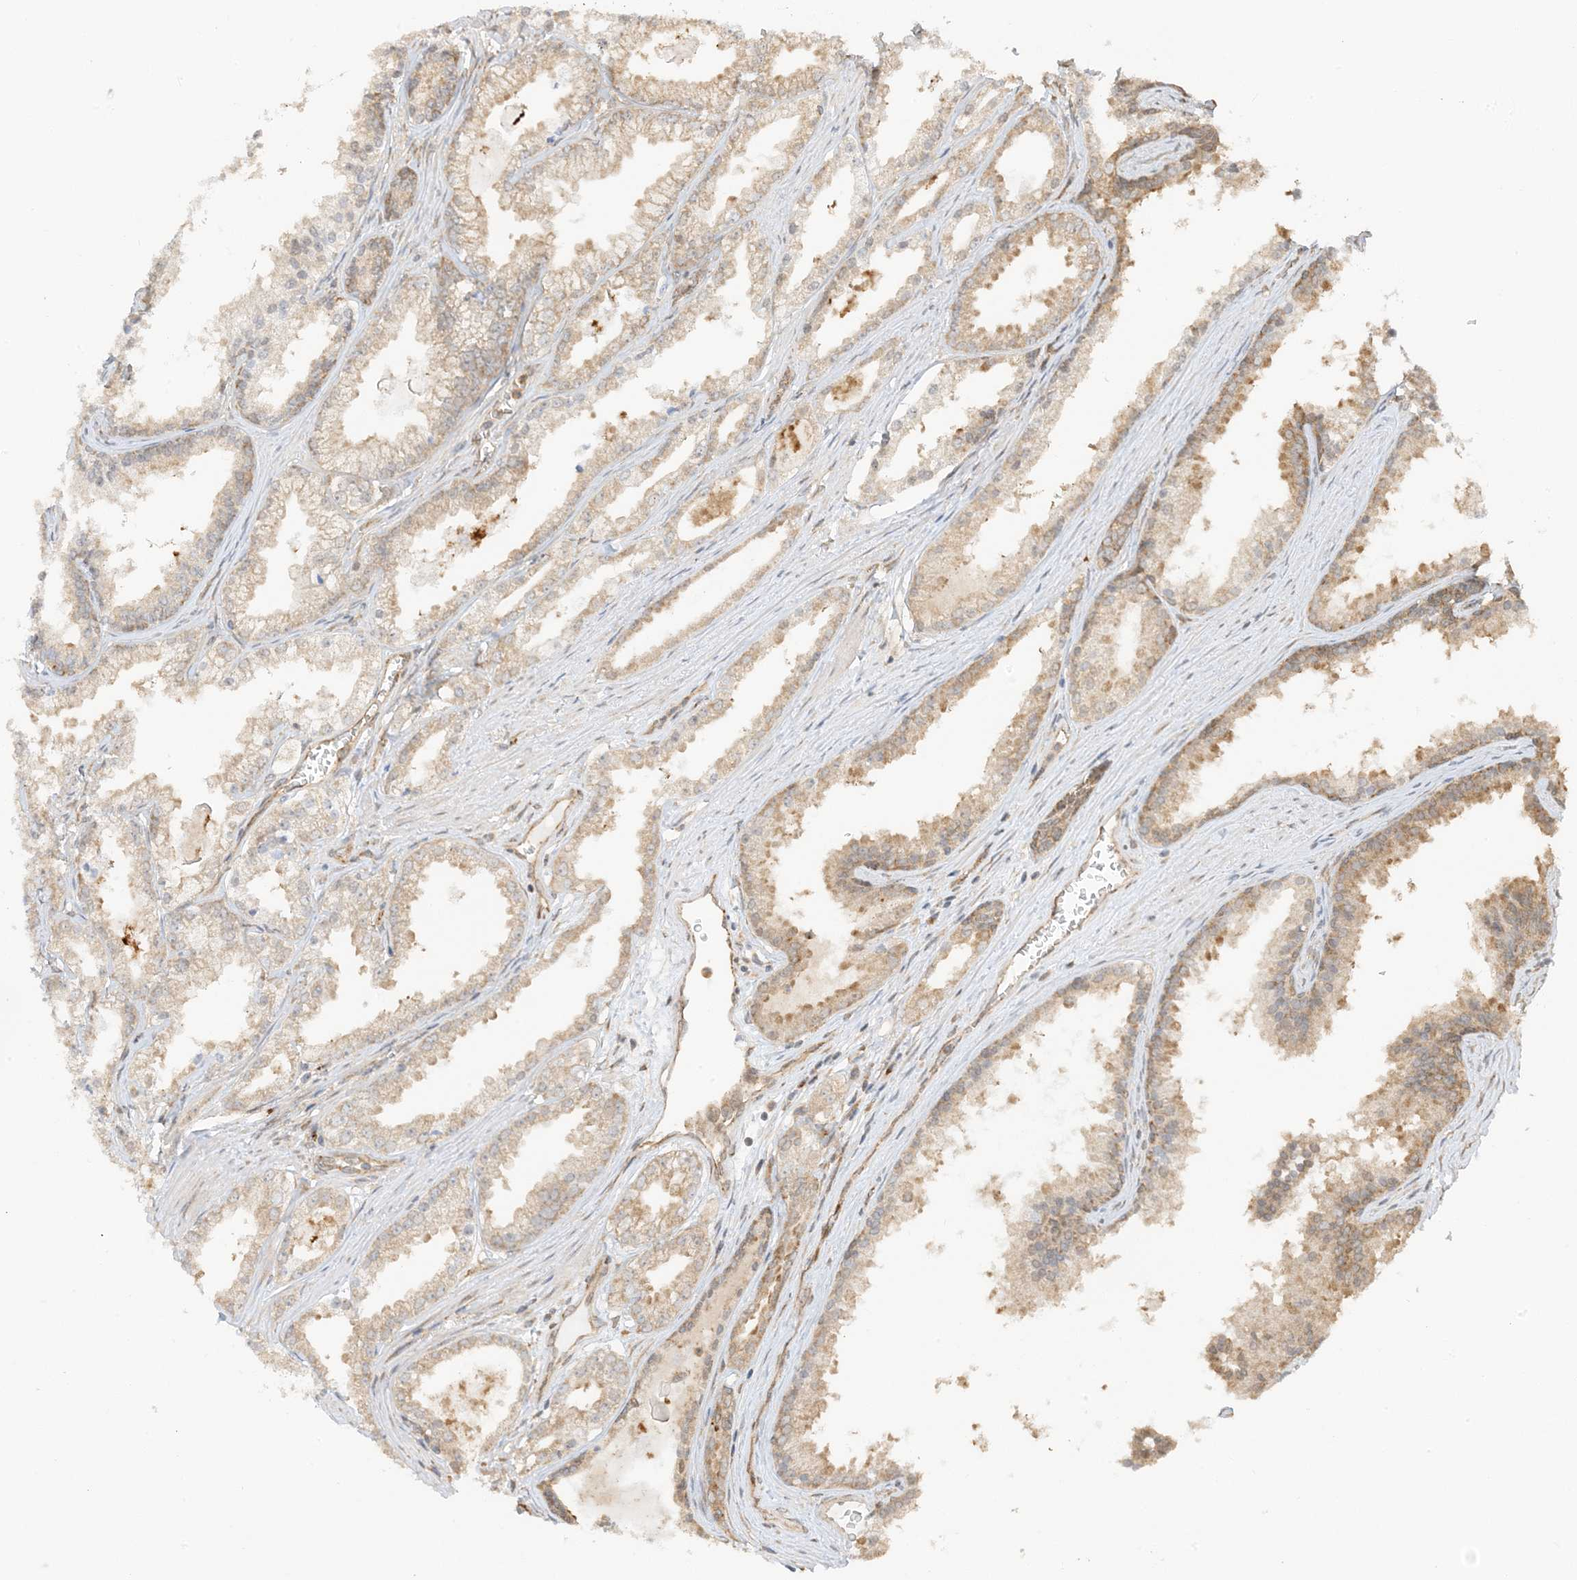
{"staining": {"intensity": "moderate", "quantity": "<25%", "location": "cytoplasmic/membranous"}, "tissue": "prostate cancer", "cell_type": "Tumor cells", "image_type": "cancer", "snomed": [{"axis": "morphology", "description": "Adenocarcinoma, High grade"}, {"axis": "topography", "description": "Prostate"}], "caption": "DAB immunohistochemical staining of human prostate high-grade adenocarcinoma demonstrates moderate cytoplasmic/membranous protein expression in about <25% of tumor cells. The staining is performed using DAB brown chromogen to label protein expression. The nuclei are counter-stained blue using hematoxylin.", "gene": "UBAP2L", "patient": {"sex": "male", "age": 68}}